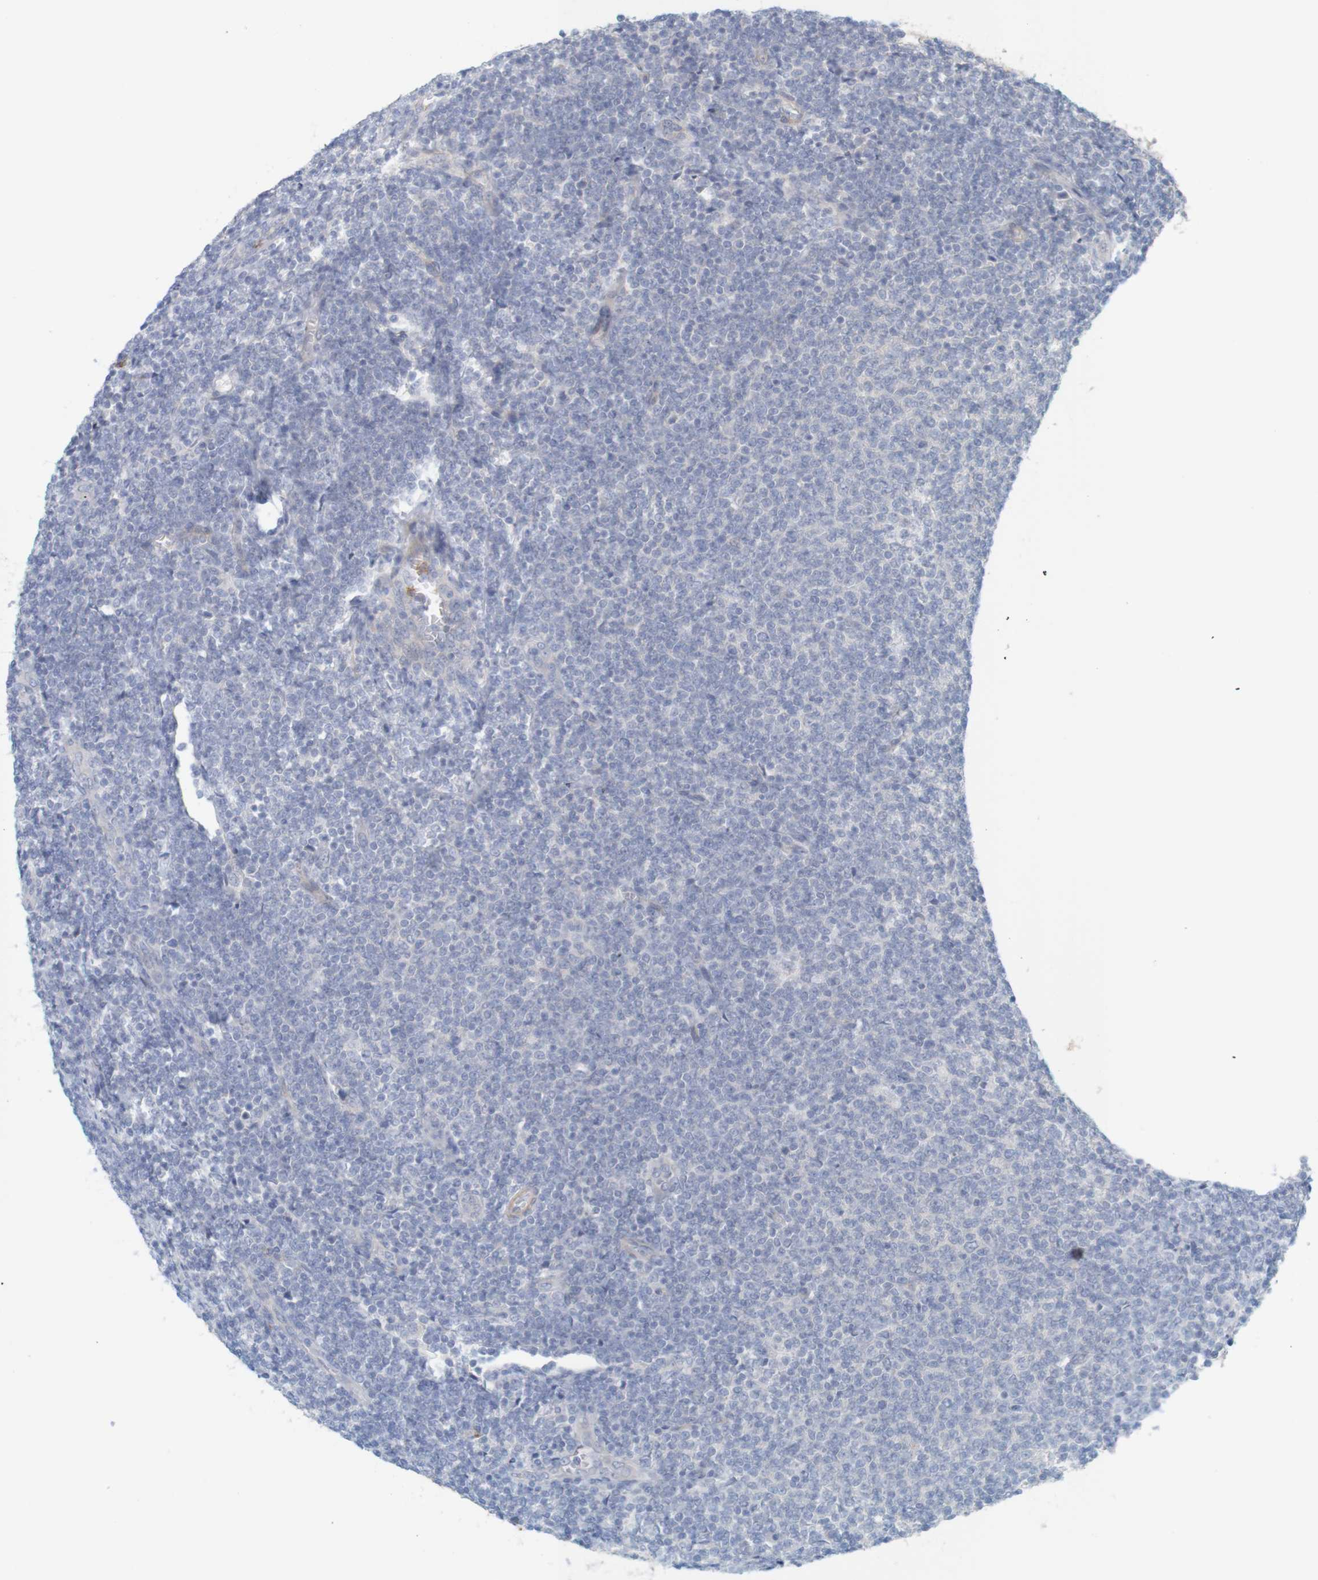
{"staining": {"intensity": "negative", "quantity": "none", "location": "none"}, "tissue": "lymphoma", "cell_type": "Tumor cells", "image_type": "cancer", "snomed": [{"axis": "morphology", "description": "Malignant lymphoma, non-Hodgkin's type, Low grade"}, {"axis": "topography", "description": "Lymph node"}], "caption": "High magnification brightfield microscopy of low-grade malignant lymphoma, non-Hodgkin's type stained with DAB (brown) and counterstained with hematoxylin (blue): tumor cells show no significant staining.", "gene": "KRT23", "patient": {"sex": "male", "age": 66}}